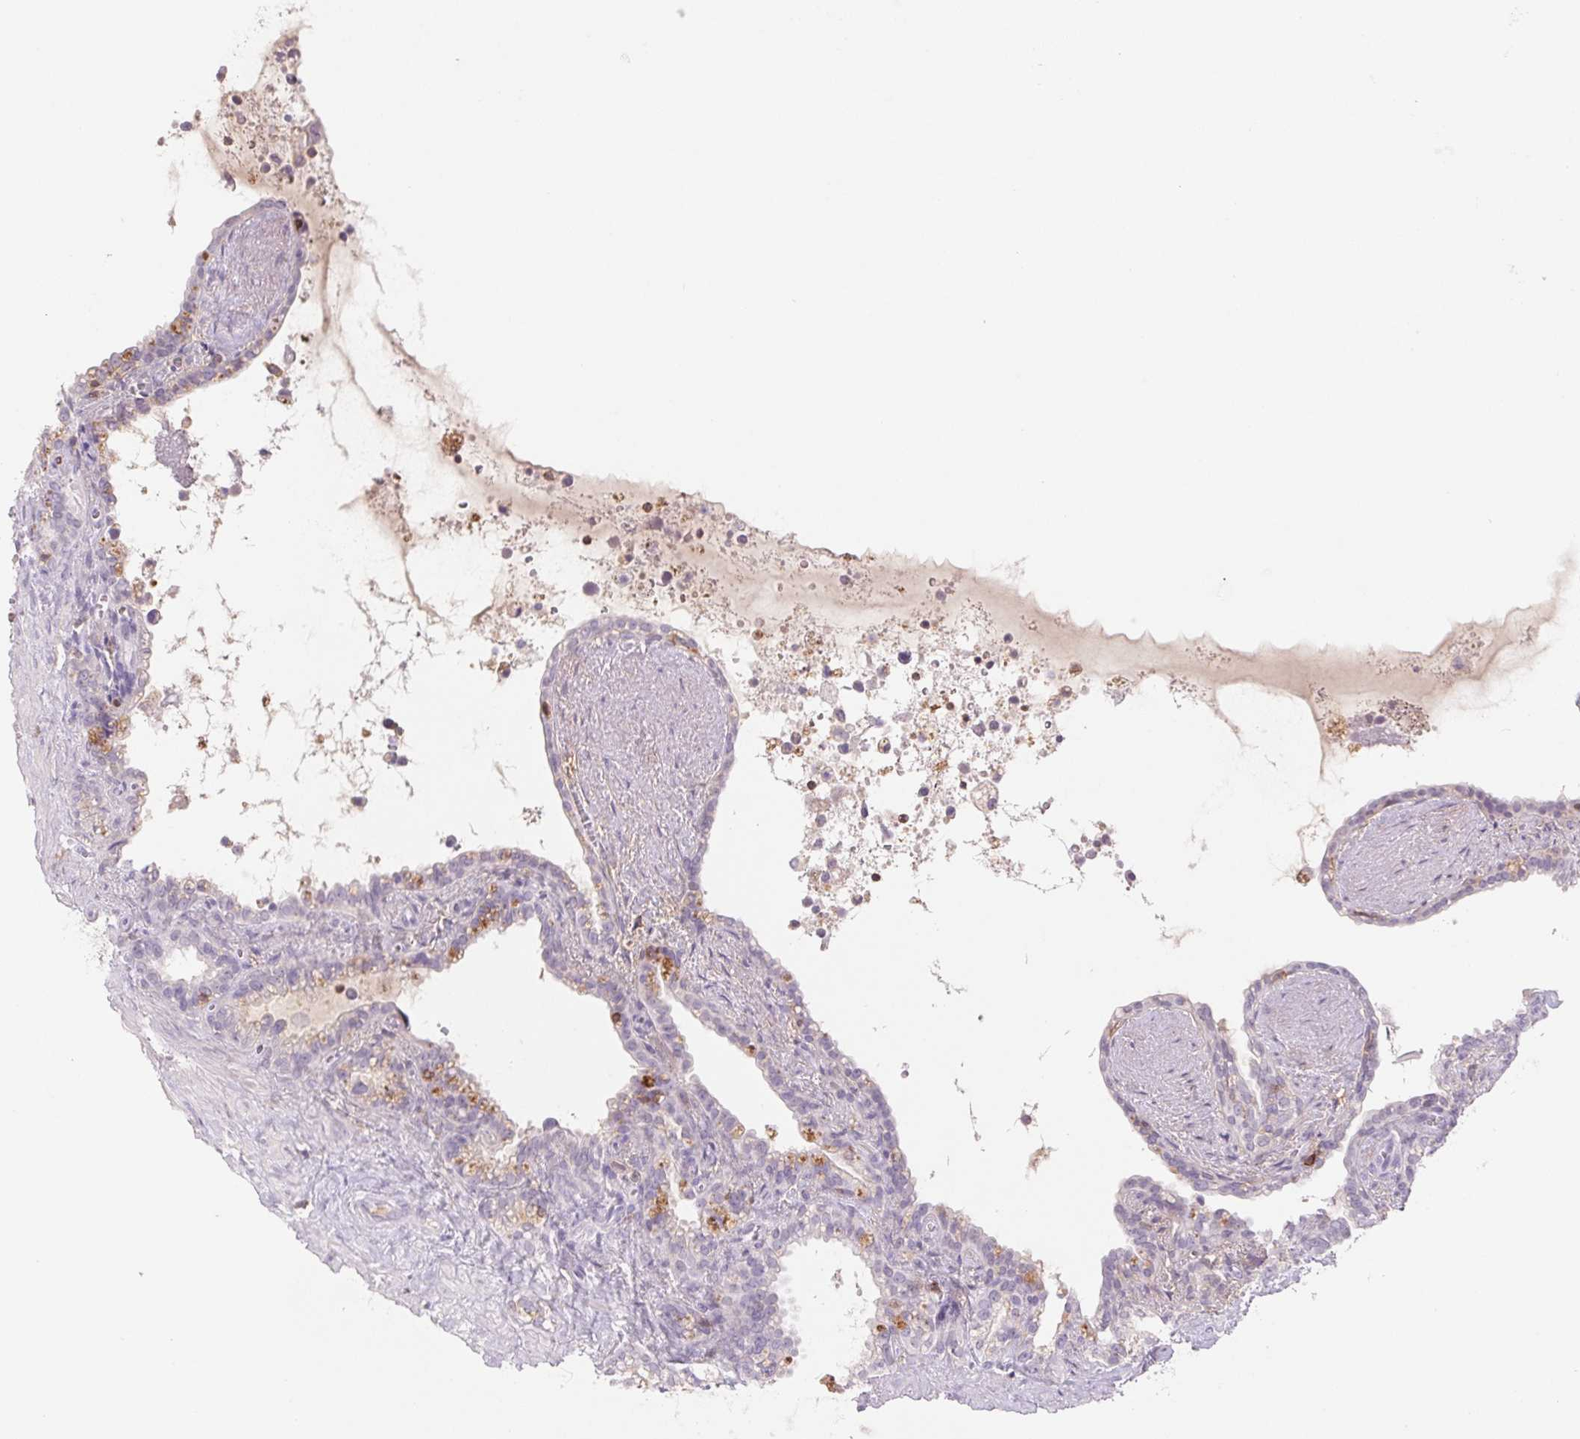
{"staining": {"intensity": "negative", "quantity": "none", "location": "none"}, "tissue": "seminal vesicle", "cell_type": "Glandular cells", "image_type": "normal", "snomed": [{"axis": "morphology", "description": "Normal tissue, NOS"}, {"axis": "topography", "description": "Seminal veicle"}], "caption": "Immunohistochemistry of unremarkable seminal vesicle shows no expression in glandular cells.", "gene": "KIF26A", "patient": {"sex": "male", "age": 76}}